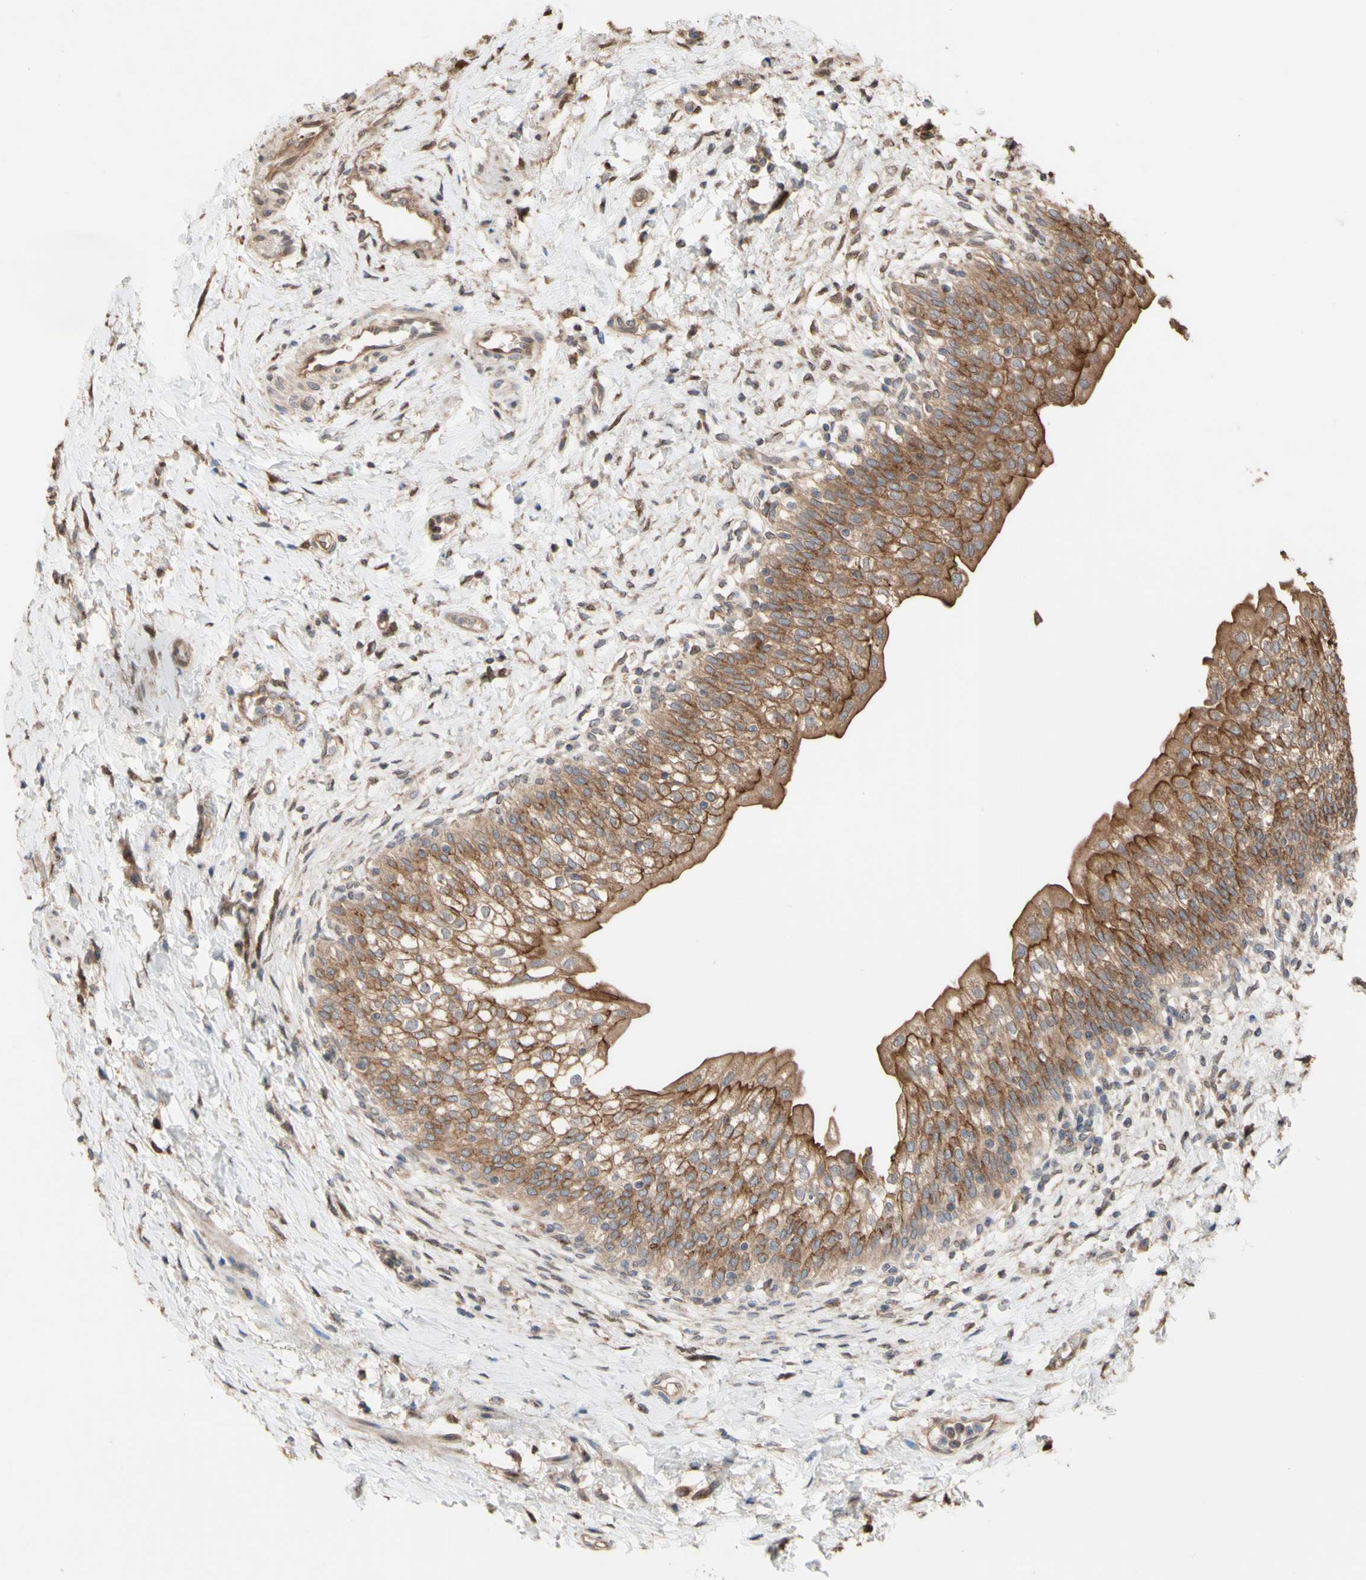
{"staining": {"intensity": "strong", "quantity": ">75%", "location": "cytoplasmic/membranous"}, "tissue": "urinary bladder", "cell_type": "Urothelial cells", "image_type": "normal", "snomed": [{"axis": "morphology", "description": "Normal tissue, NOS"}, {"axis": "topography", "description": "Urinary bladder"}], "caption": "Urinary bladder stained with DAB immunohistochemistry reveals high levels of strong cytoplasmic/membranous expression in about >75% of urothelial cells.", "gene": "NECTIN3", "patient": {"sex": "male", "age": 55}}